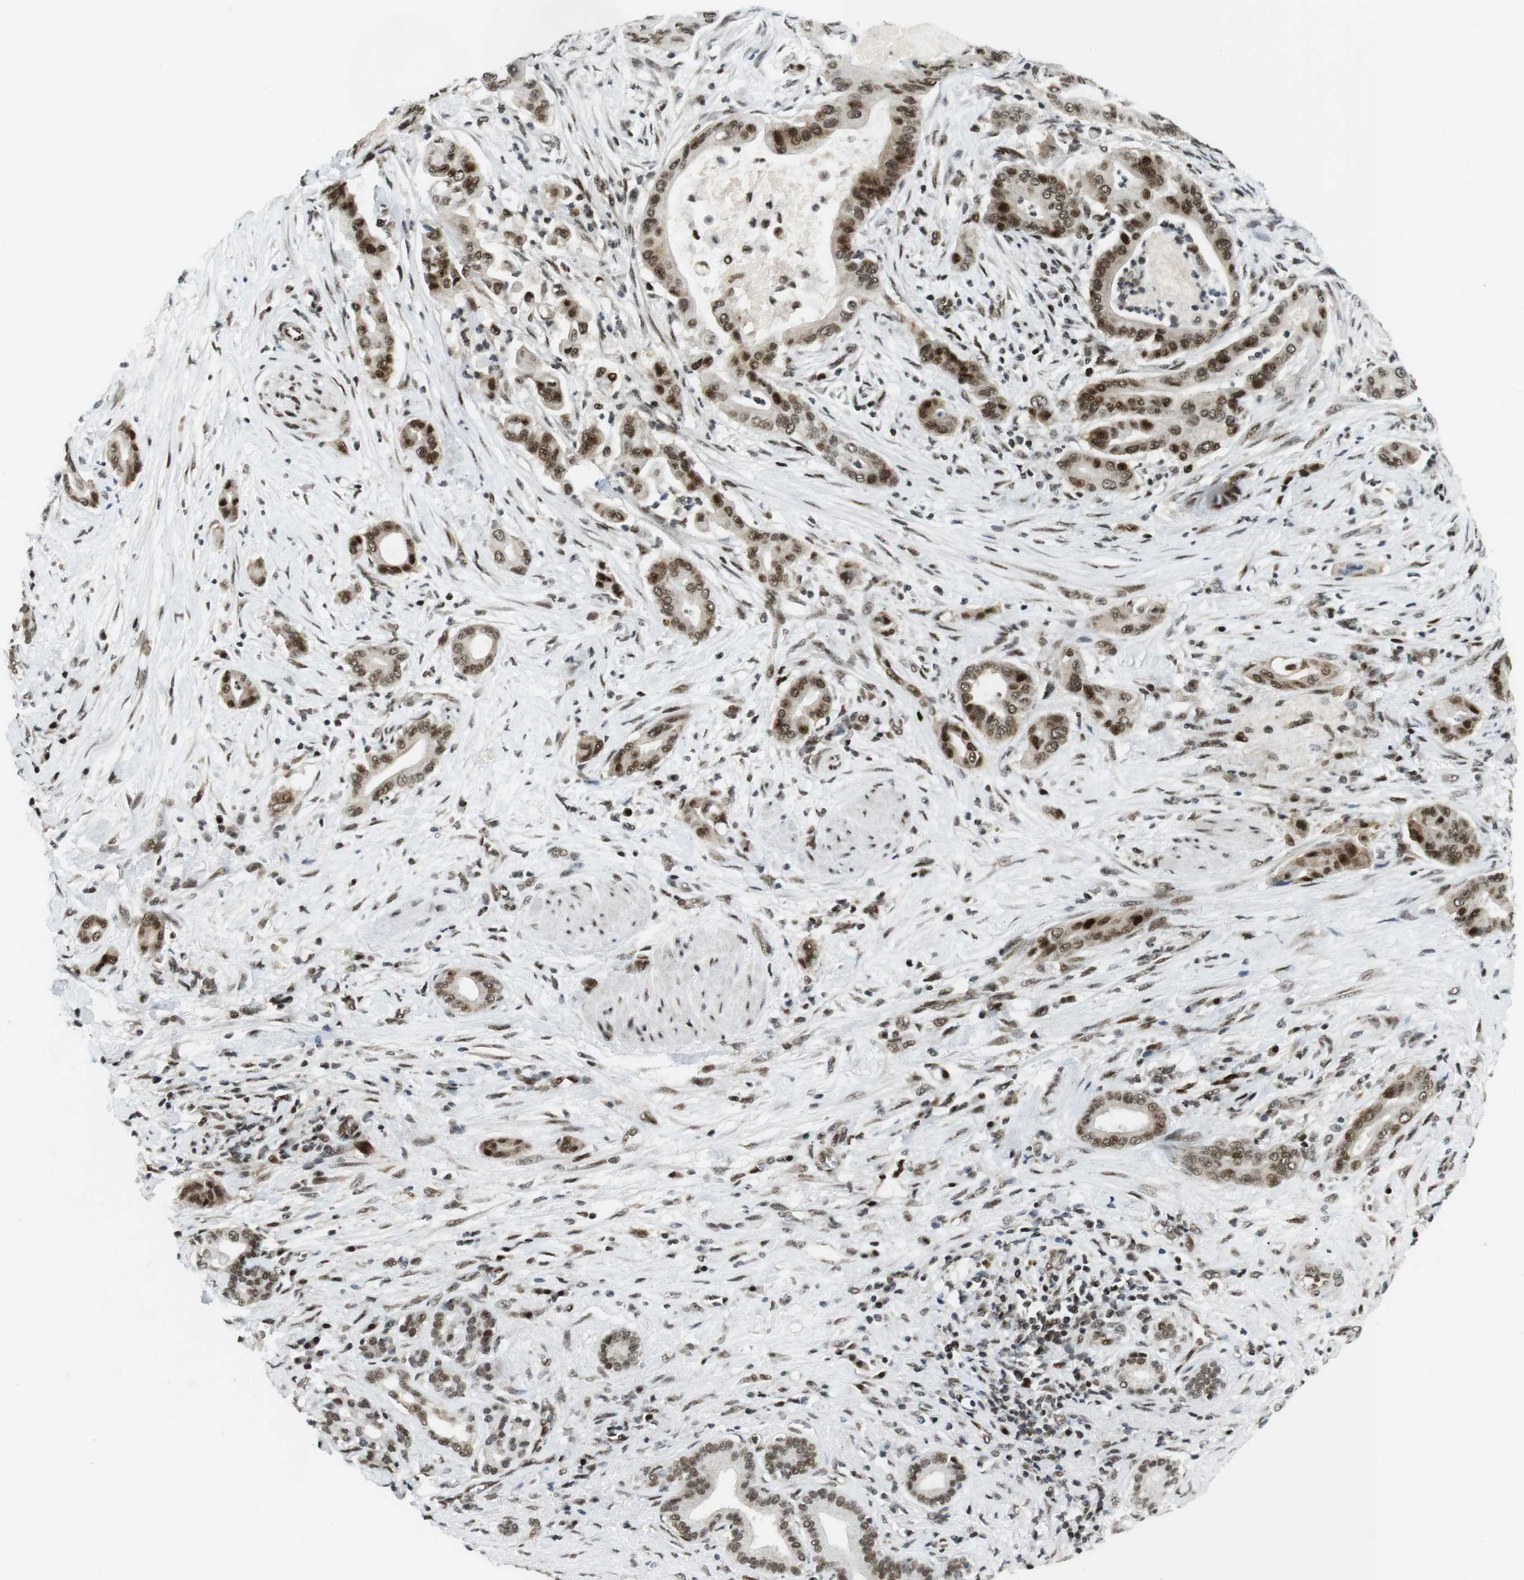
{"staining": {"intensity": "moderate", "quantity": ">75%", "location": "nuclear"}, "tissue": "pancreatic cancer", "cell_type": "Tumor cells", "image_type": "cancer", "snomed": [{"axis": "morphology", "description": "Normal tissue, NOS"}, {"axis": "morphology", "description": "Adenocarcinoma, NOS"}, {"axis": "topography", "description": "Pancreas"}], "caption": "High-power microscopy captured an immunohistochemistry (IHC) histopathology image of pancreatic adenocarcinoma, revealing moderate nuclear staining in about >75% of tumor cells.", "gene": "CDC27", "patient": {"sex": "male", "age": 63}}